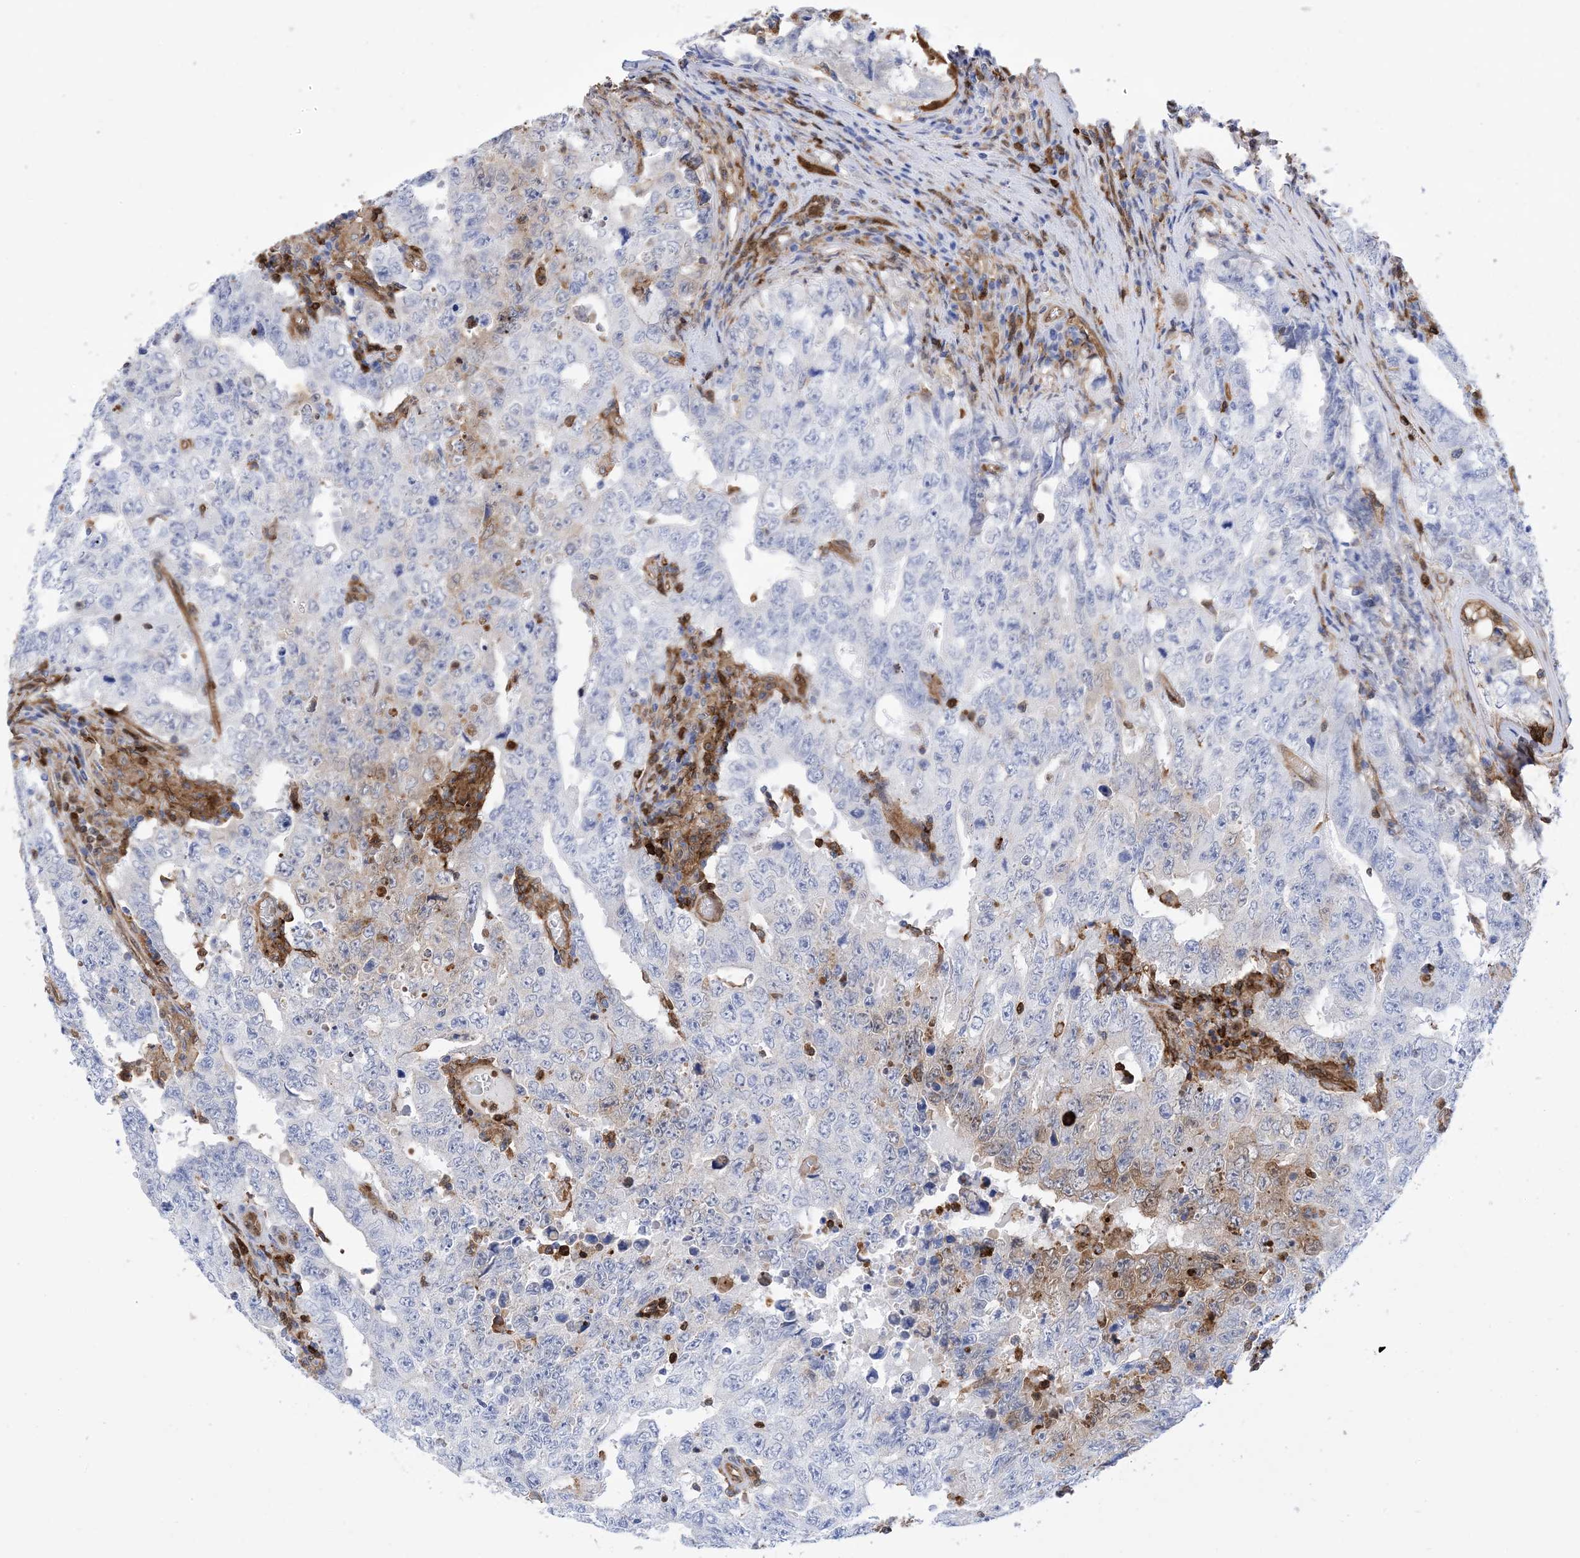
{"staining": {"intensity": "negative", "quantity": "none", "location": "none"}, "tissue": "testis cancer", "cell_type": "Tumor cells", "image_type": "cancer", "snomed": [{"axis": "morphology", "description": "Carcinoma, Embryonal, NOS"}, {"axis": "topography", "description": "Testis"}], "caption": "An immunohistochemistry (IHC) image of embryonal carcinoma (testis) is shown. There is no staining in tumor cells of embryonal carcinoma (testis).", "gene": "ANXA1", "patient": {"sex": "male", "age": 26}}